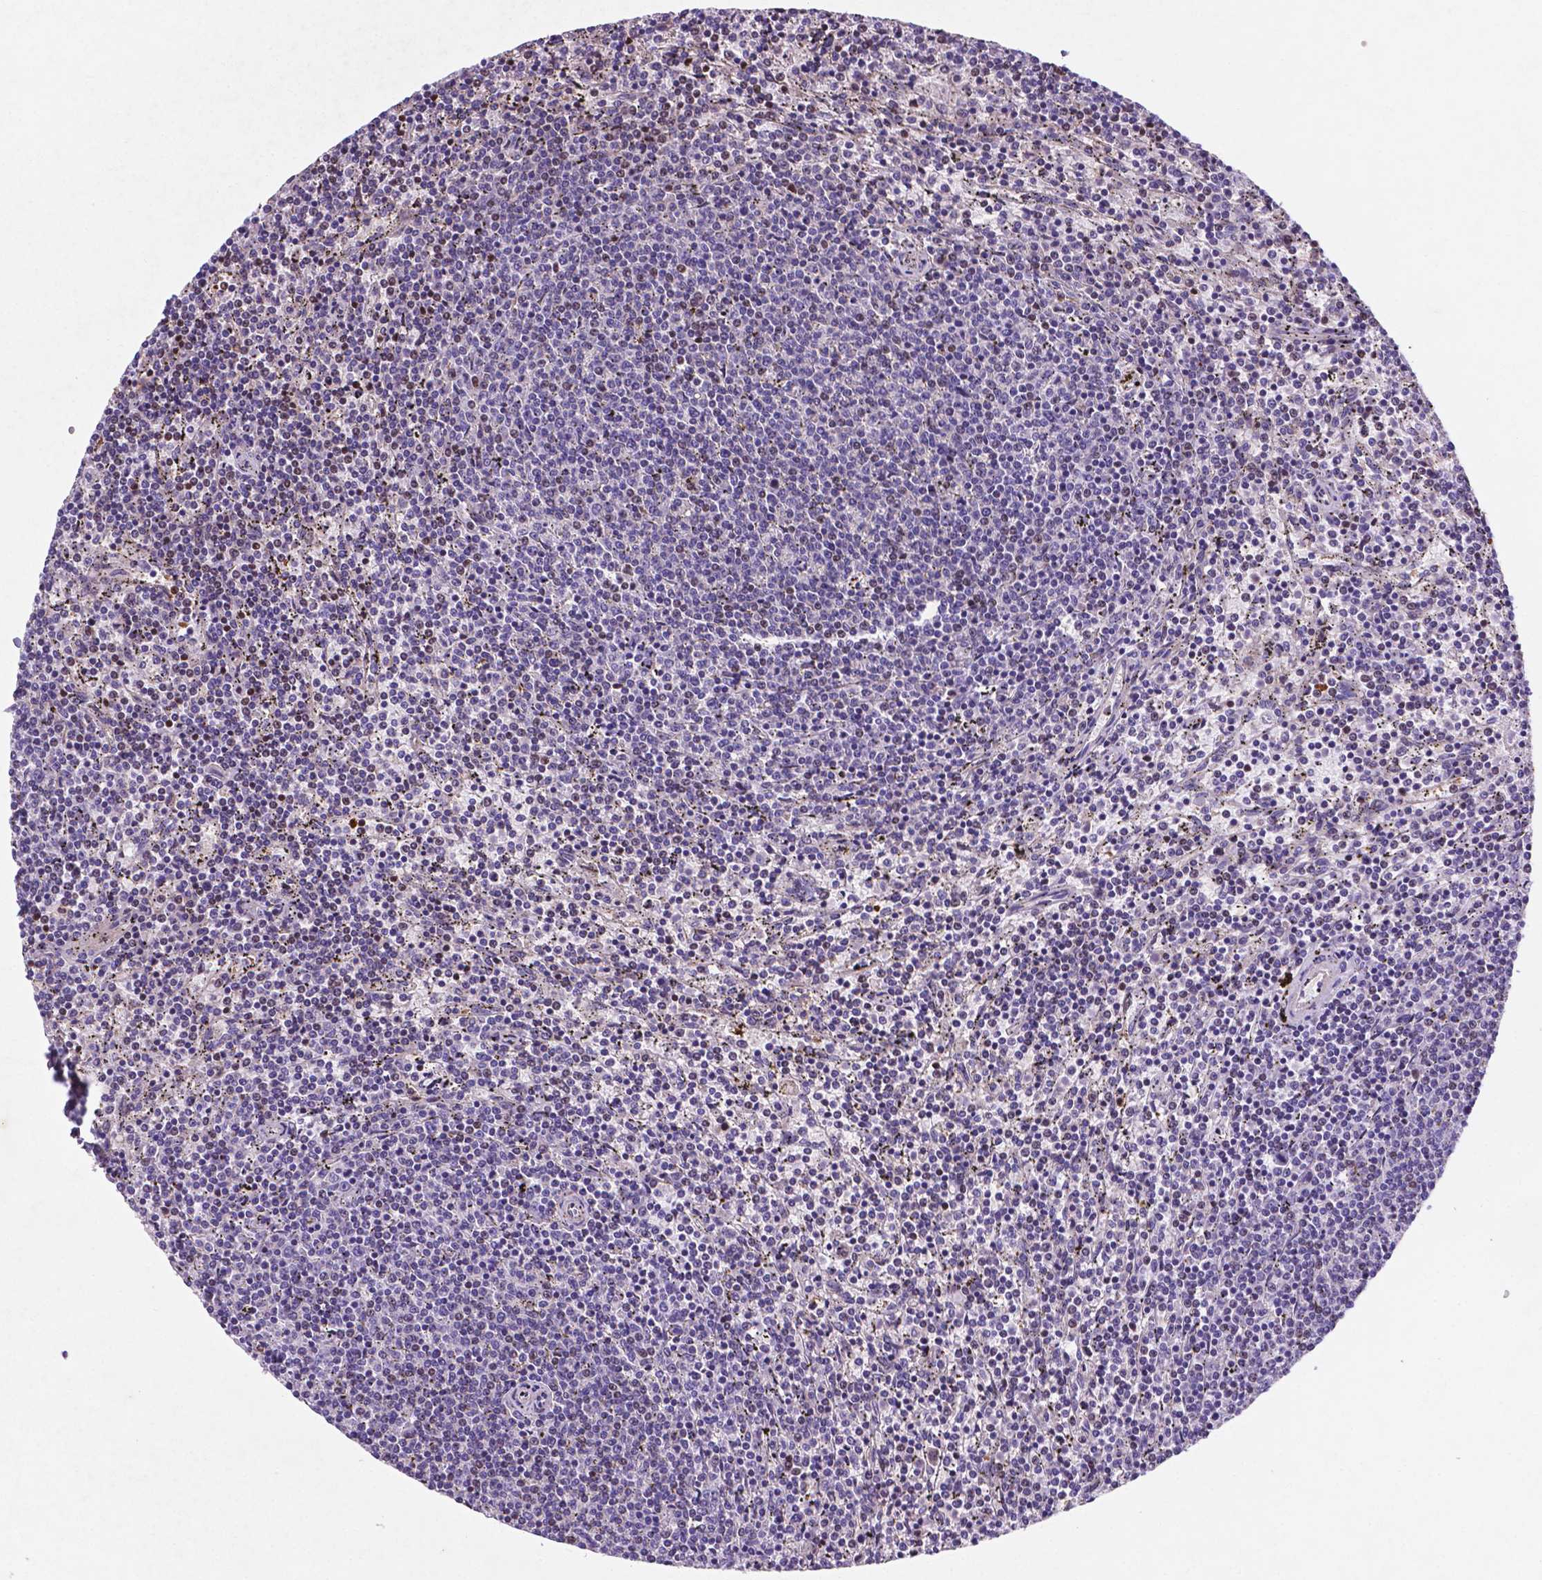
{"staining": {"intensity": "weak", "quantity": "<25%", "location": "nuclear"}, "tissue": "lymphoma", "cell_type": "Tumor cells", "image_type": "cancer", "snomed": [{"axis": "morphology", "description": "Malignant lymphoma, non-Hodgkin's type, Low grade"}, {"axis": "topography", "description": "Spleen"}], "caption": "Immunohistochemistry photomicrograph of low-grade malignant lymphoma, non-Hodgkin's type stained for a protein (brown), which displays no staining in tumor cells.", "gene": "TM4SF20", "patient": {"sex": "female", "age": 50}}